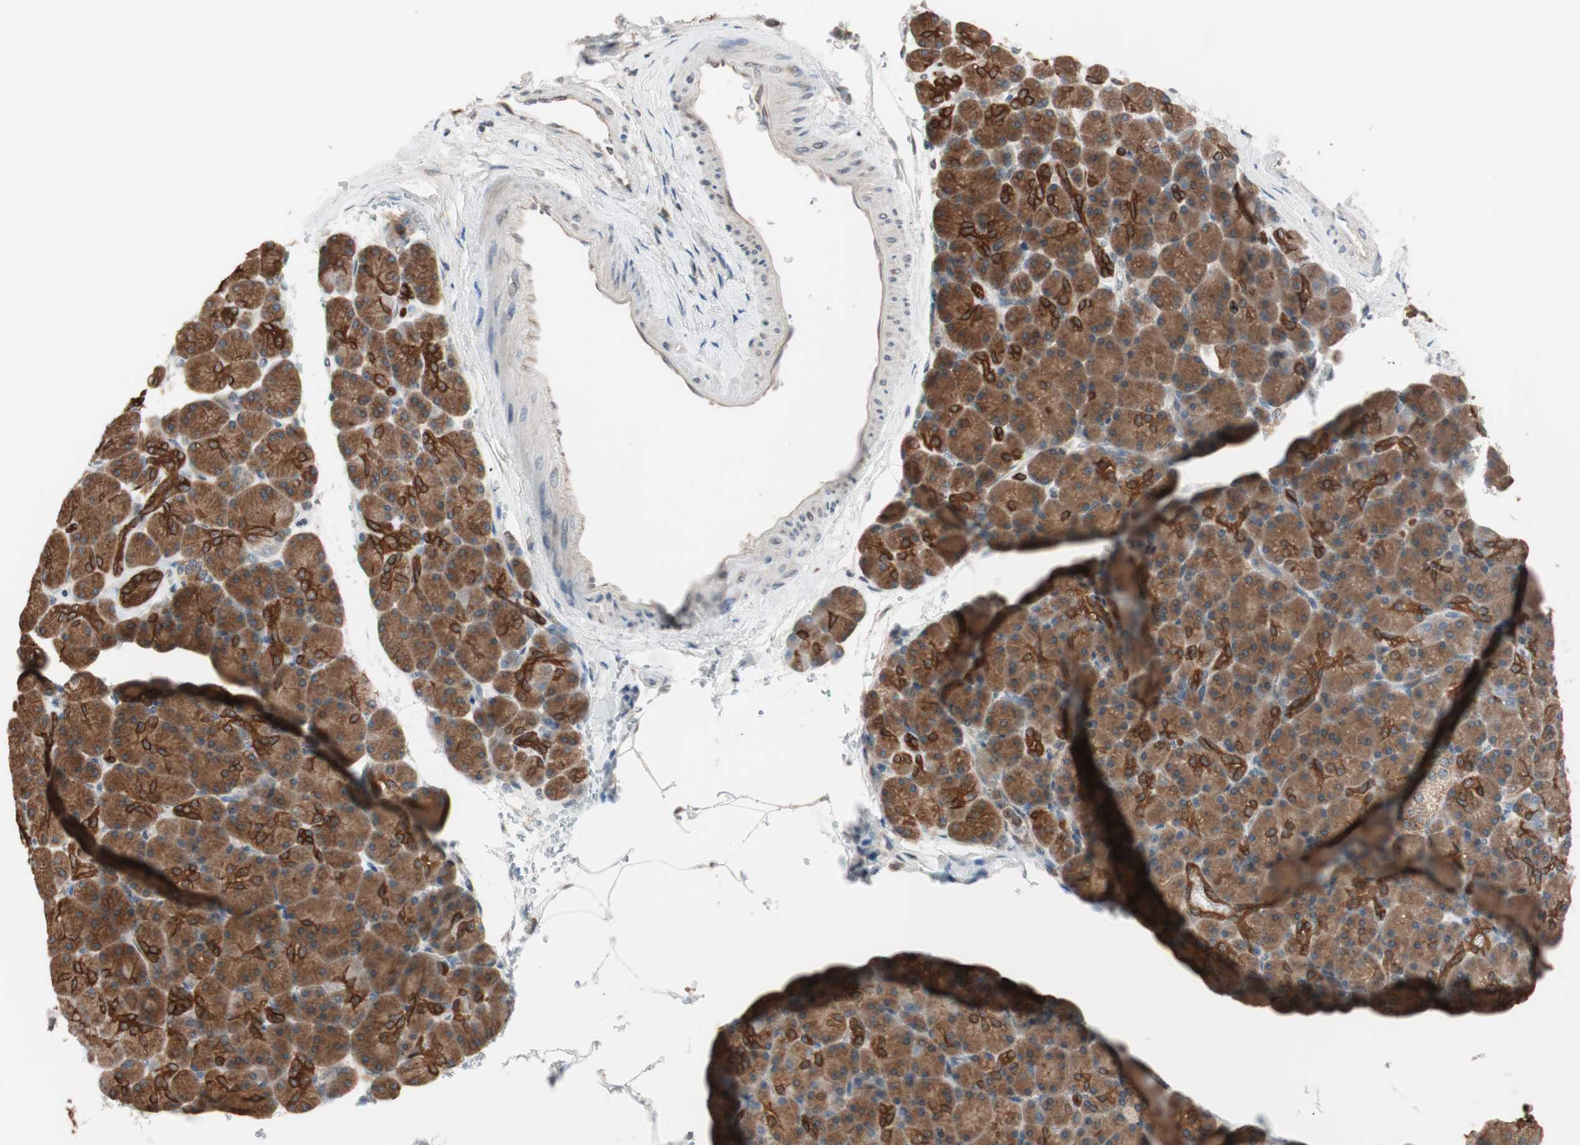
{"staining": {"intensity": "strong", "quantity": ">75%", "location": "cytoplasmic/membranous"}, "tissue": "pancreas", "cell_type": "Exocrine glandular cells", "image_type": "normal", "snomed": [{"axis": "morphology", "description": "Normal tissue, NOS"}, {"axis": "topography", "description": "Pancreas"}], "caption": "Brown immunohistochemical staining in unremarkable pancreas demonstrates strong cytoplasmic/membranous expression in approximately >75% of exocrine glandular cells.", "gene": "FBXO5", "patient": {"sex": "female", "age": 43}}